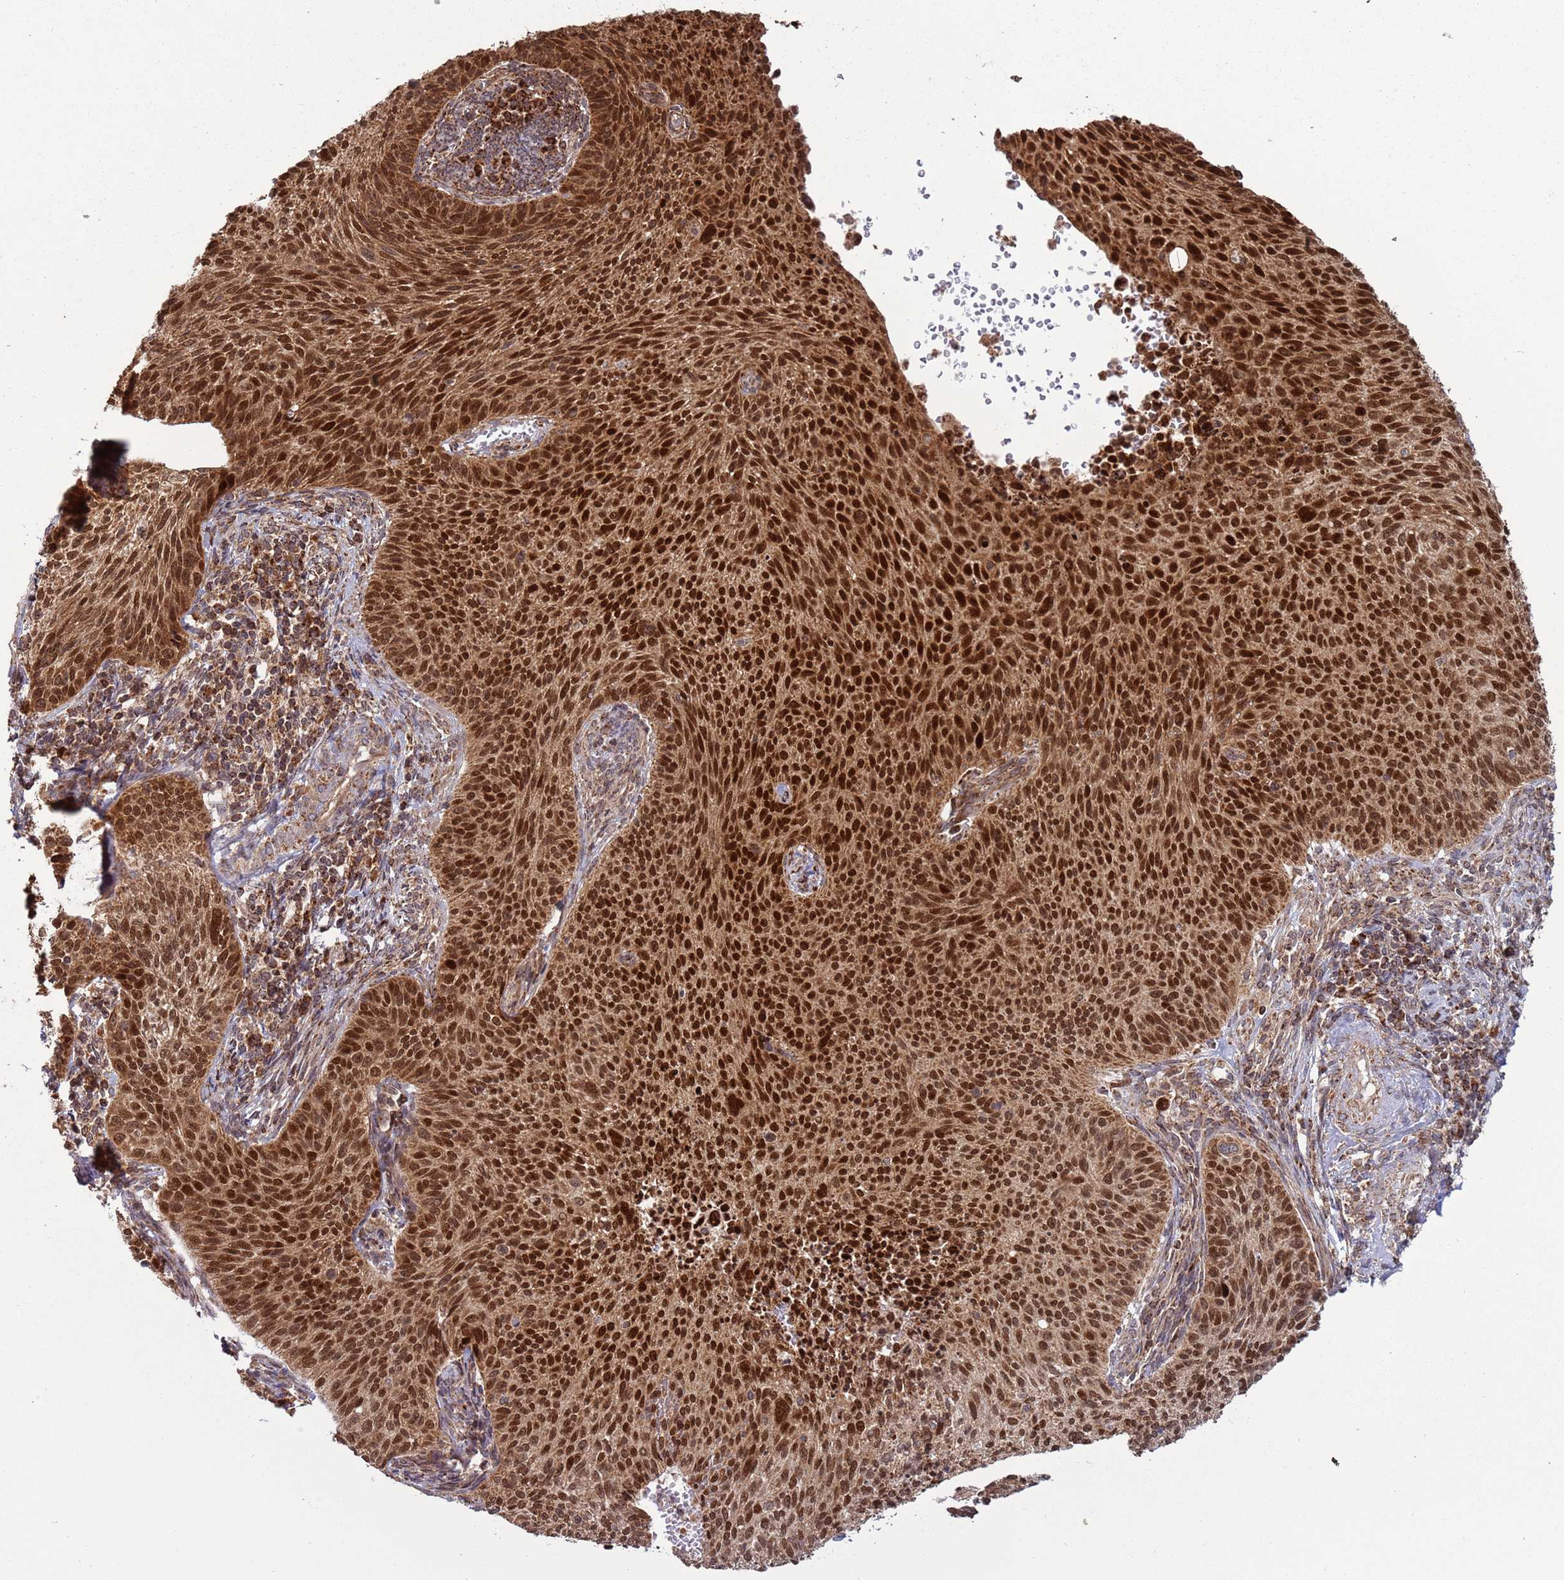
{"staining": {"intensity": "strong", "quantity": ">75%", "location": "nuclear"}, "tissue": "cervical cancer", "cell_type": "Tumor cells", "image_type": "cancer", "snomed": [{"axis": "morphology", "description": "Squamous cell carcinoma, NOS"}, {"axis": "topography", "description": "Cervix"}], "caption": "DAB (3,3'-diaminobenzidine) immunohistochemical staining of cervical cancer shows strong nuclear protein staining in approximately >75% of tumor cells.", "gene": "RCOR2", "patient": {"sex": "female", "age": 70}}